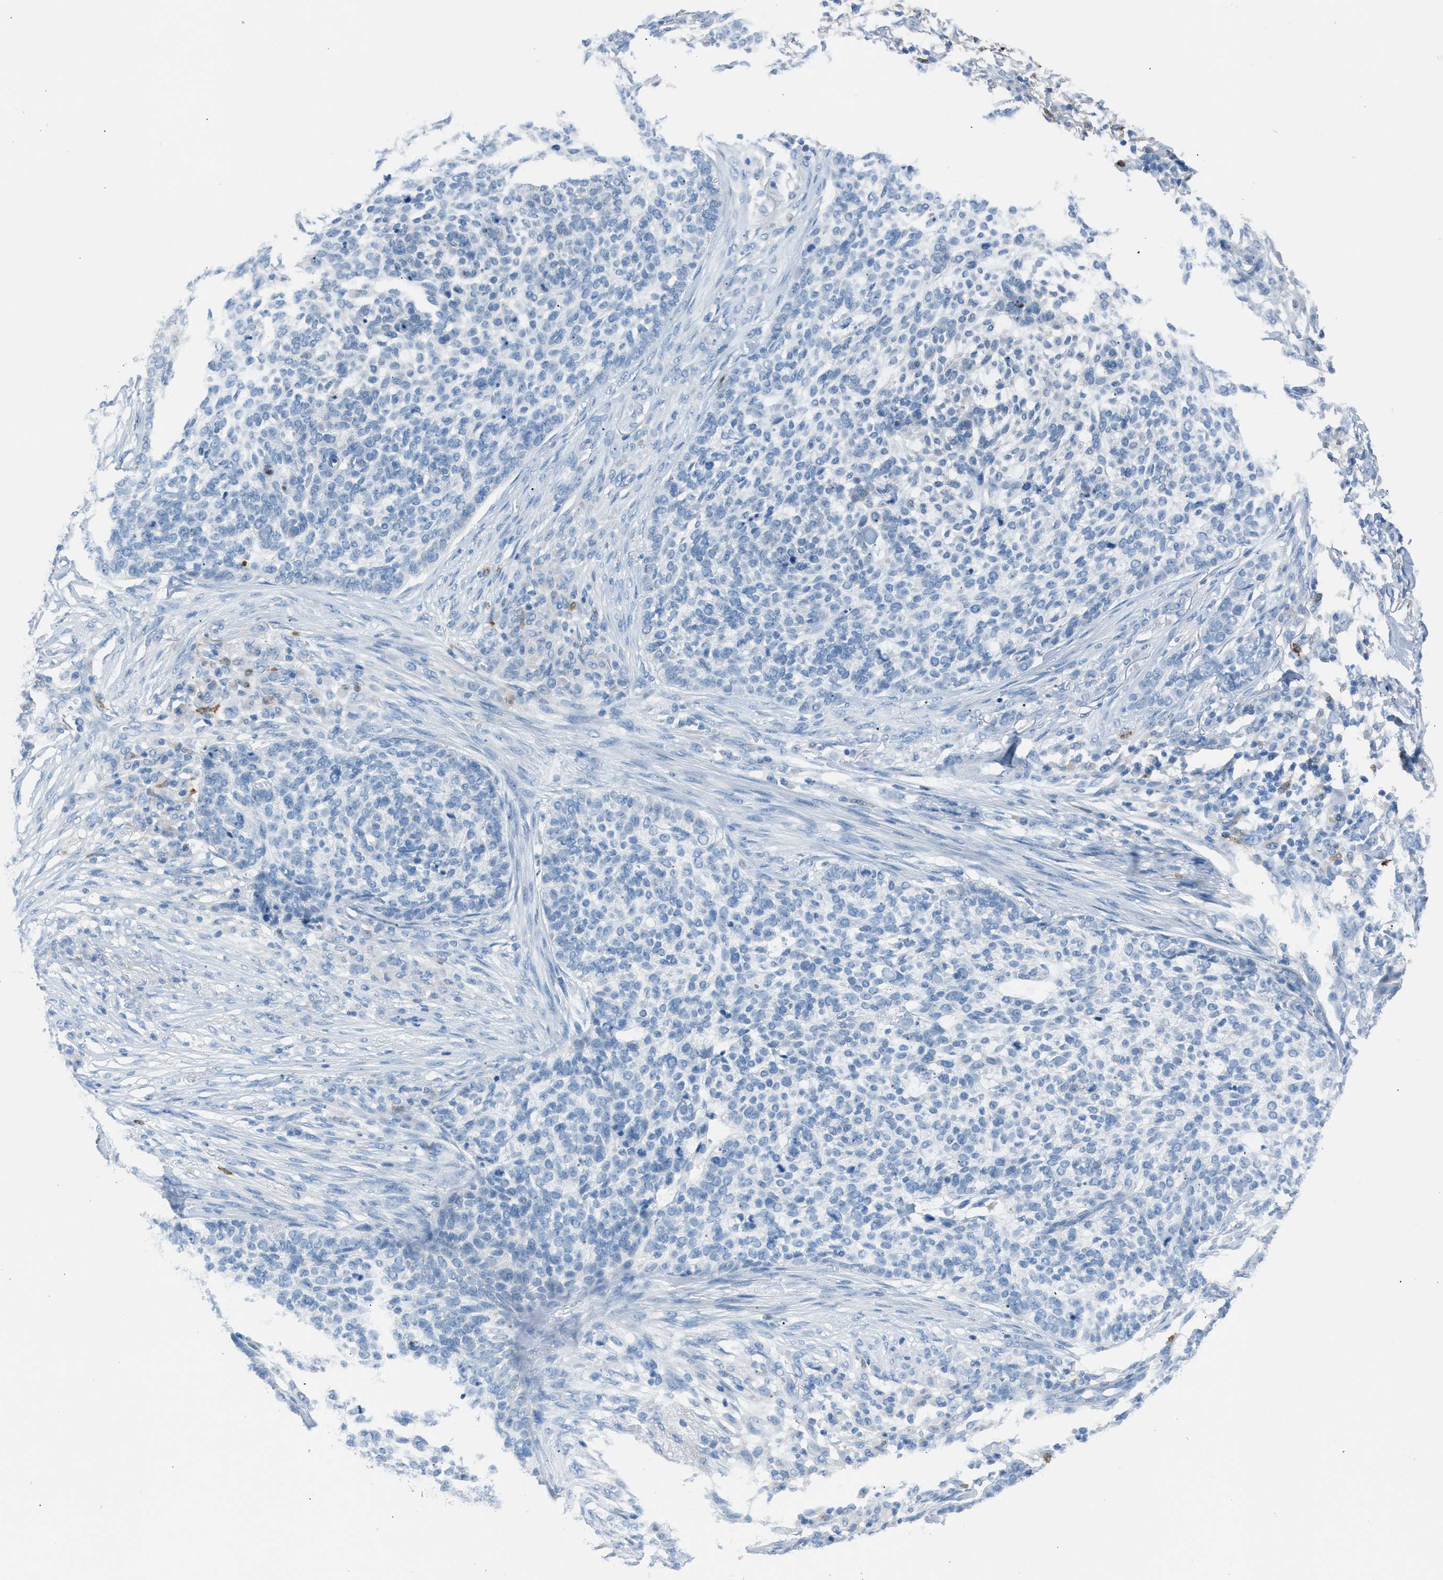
{"staining": {"intensity": "negative", "quantity": "none", "location": "none"}, "tissue": "skin cancer", "cell_type": "Tumor cells", "image_type": "cancer", "snomed": [{"axis": "morphology", "description": "Basal cell carcinoma"}, {"axis": "topography", "description": "Skin"}], "caption": "DAB immunohistochemical staining of human skin cancer shows no significant positivity in tumor cells.", "gene": "CLEC10A", "patient": {"sex": "female", "age": 64}}